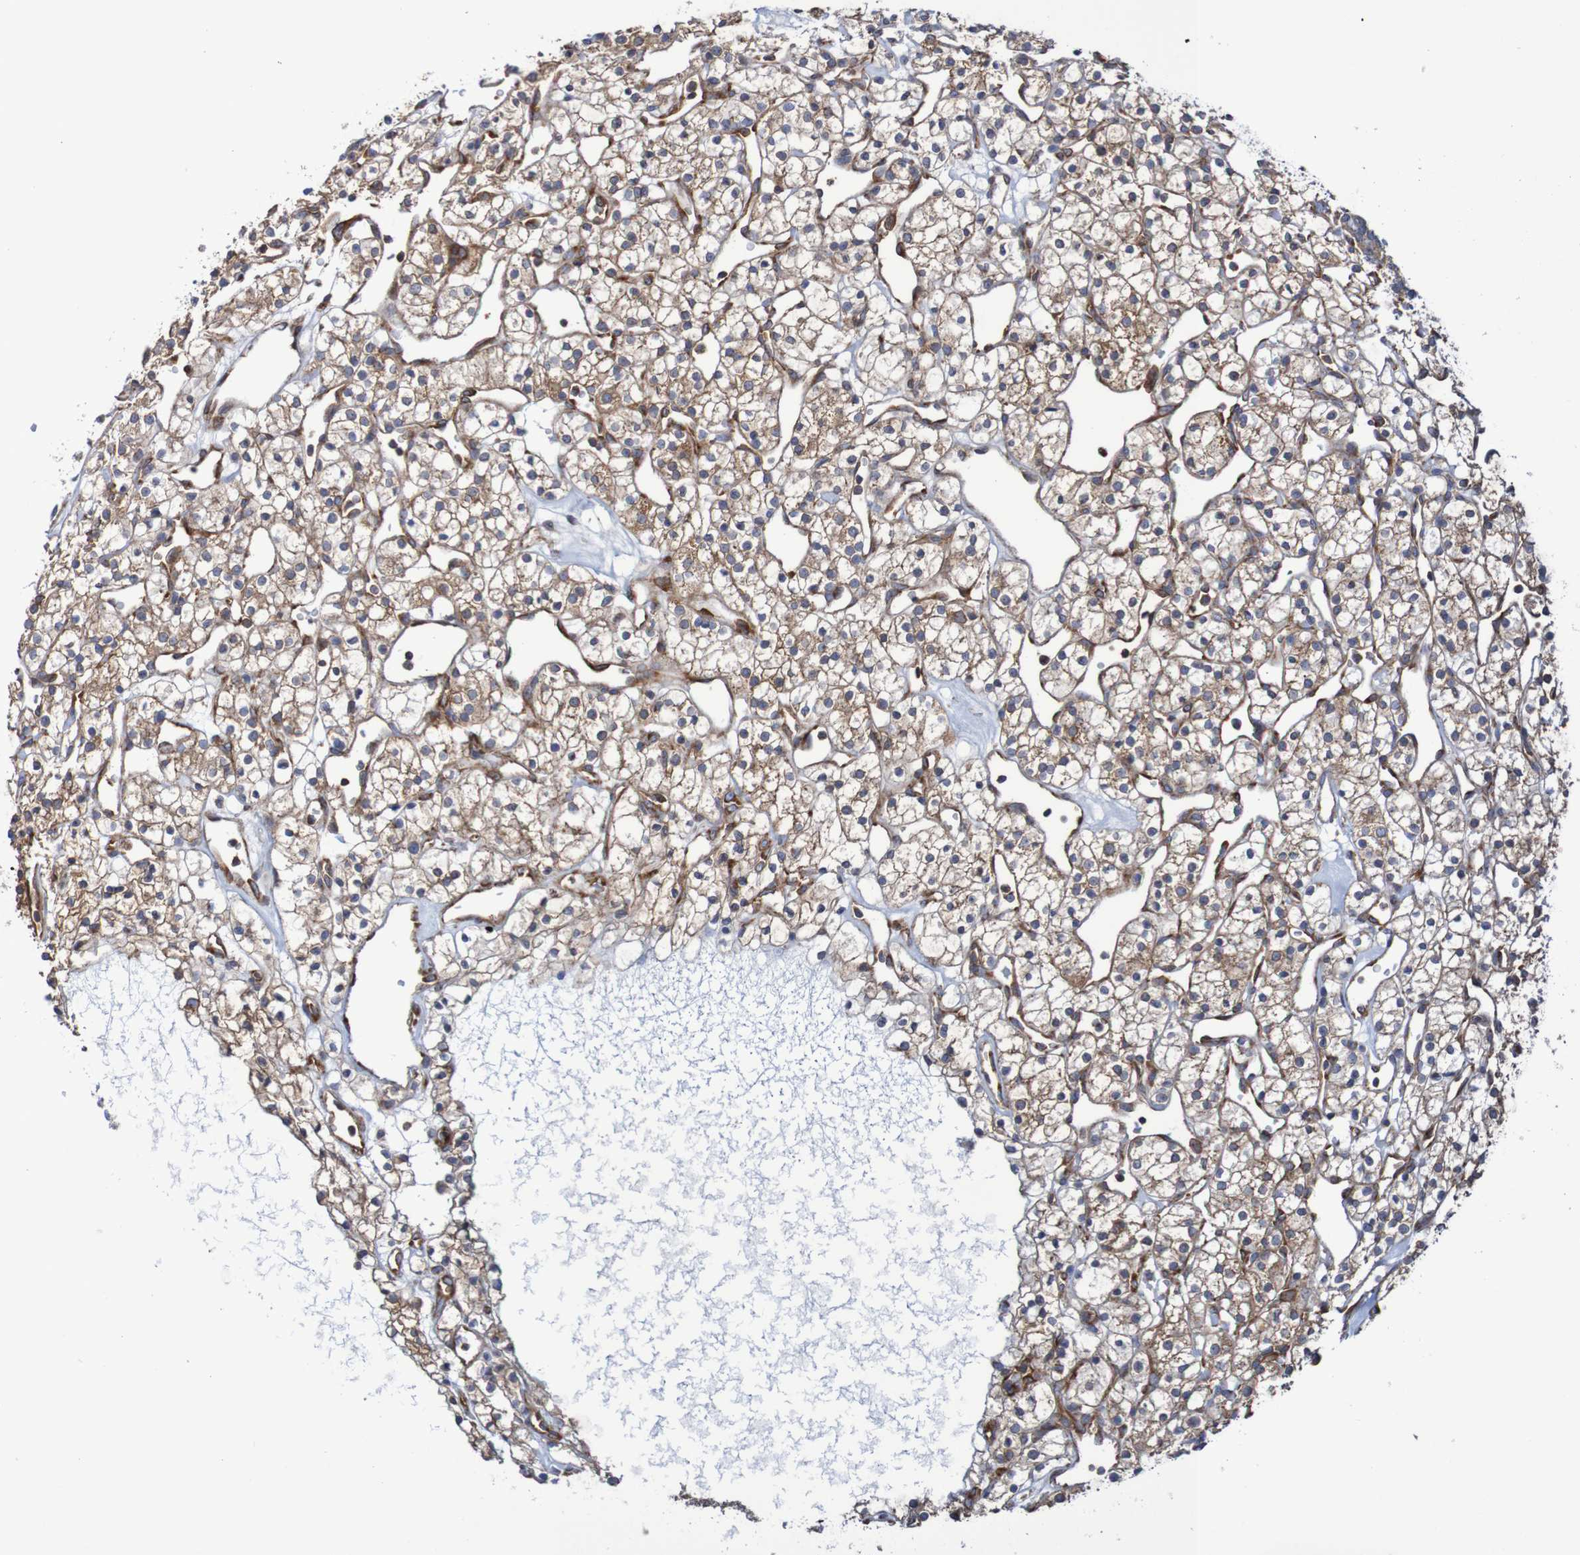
{"staining": {"intensity": "moderate", "quantity": ">75%", "location": "cytoplasmic/membranous"}, "tissue": "renal cancer", "cell_type": "Tumor cells", "image_type": "cancer", "snomed": [{"axis": "morphology", "description": "Adenocarcinoma, NOS"}, {"axis": "topography", "description": "Kidney"}], "caption": "Renal cancer (adenocarcinoma) was stained to show a protein in brown. There is medium levels of moderate cytoplasmic/membranous expression in approximately >75% of tumor cells.", "gene": "FXR2", "patient": {"sex": "female", "age": 60}}